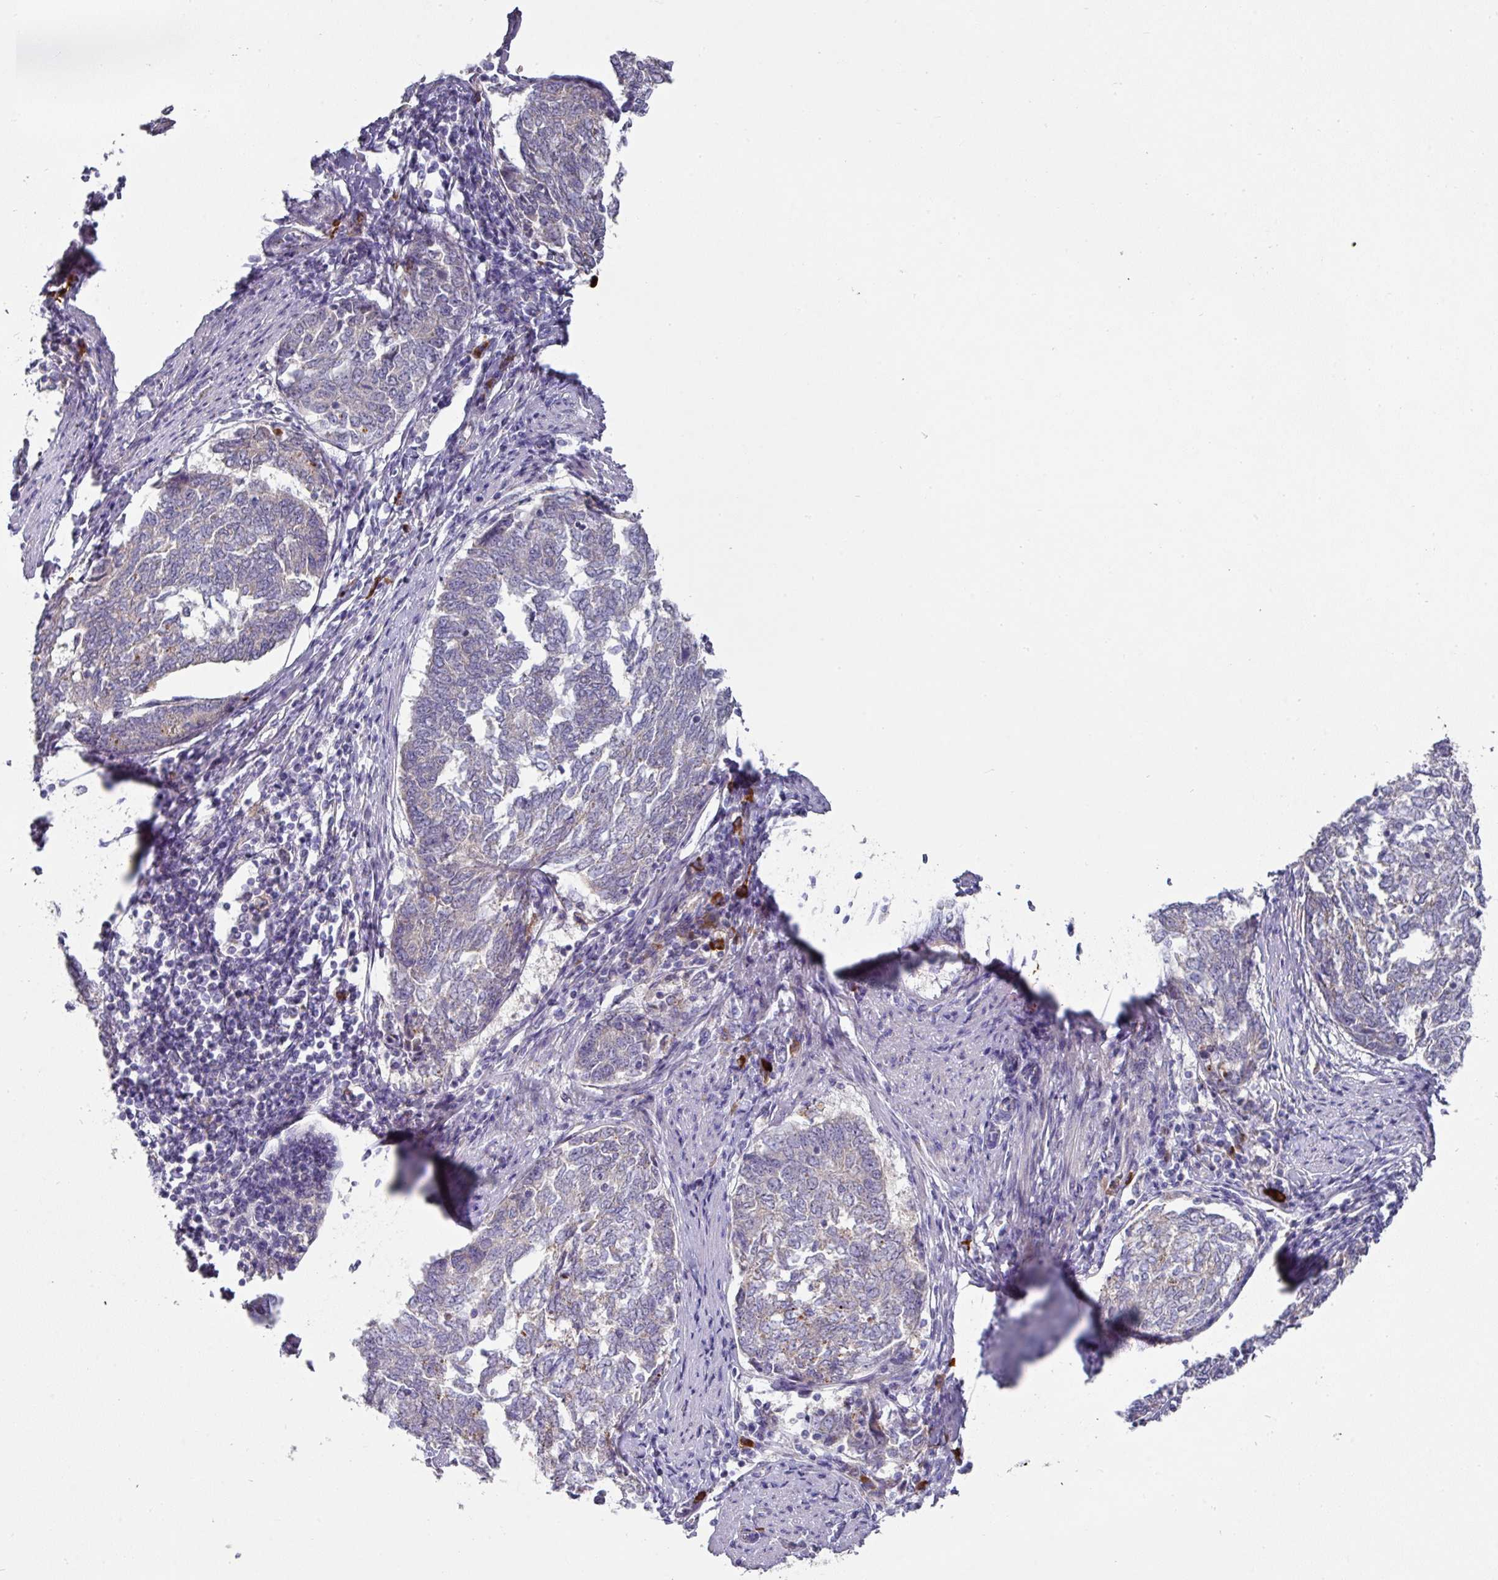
{"staining": {"intensity": "negative", "quantity": "none", "location": "none"}, "tissue": "endometrial cancer", "cell_type": "Tumor cells", "image_type": "cancer", "snomed": [{"axis": "morphology", "description": "Adenocarcinoma, NOS"}, {"axis": "topography", "description": "Endometrium"}], "caption": "High power microscopy micrograph of an IHC histopathology image of adenocarcinoma (endometrial), revealing no significant expression in tumor cells.", "gene": "IL4R", "patient": {"sex": "female", "age": 80}}